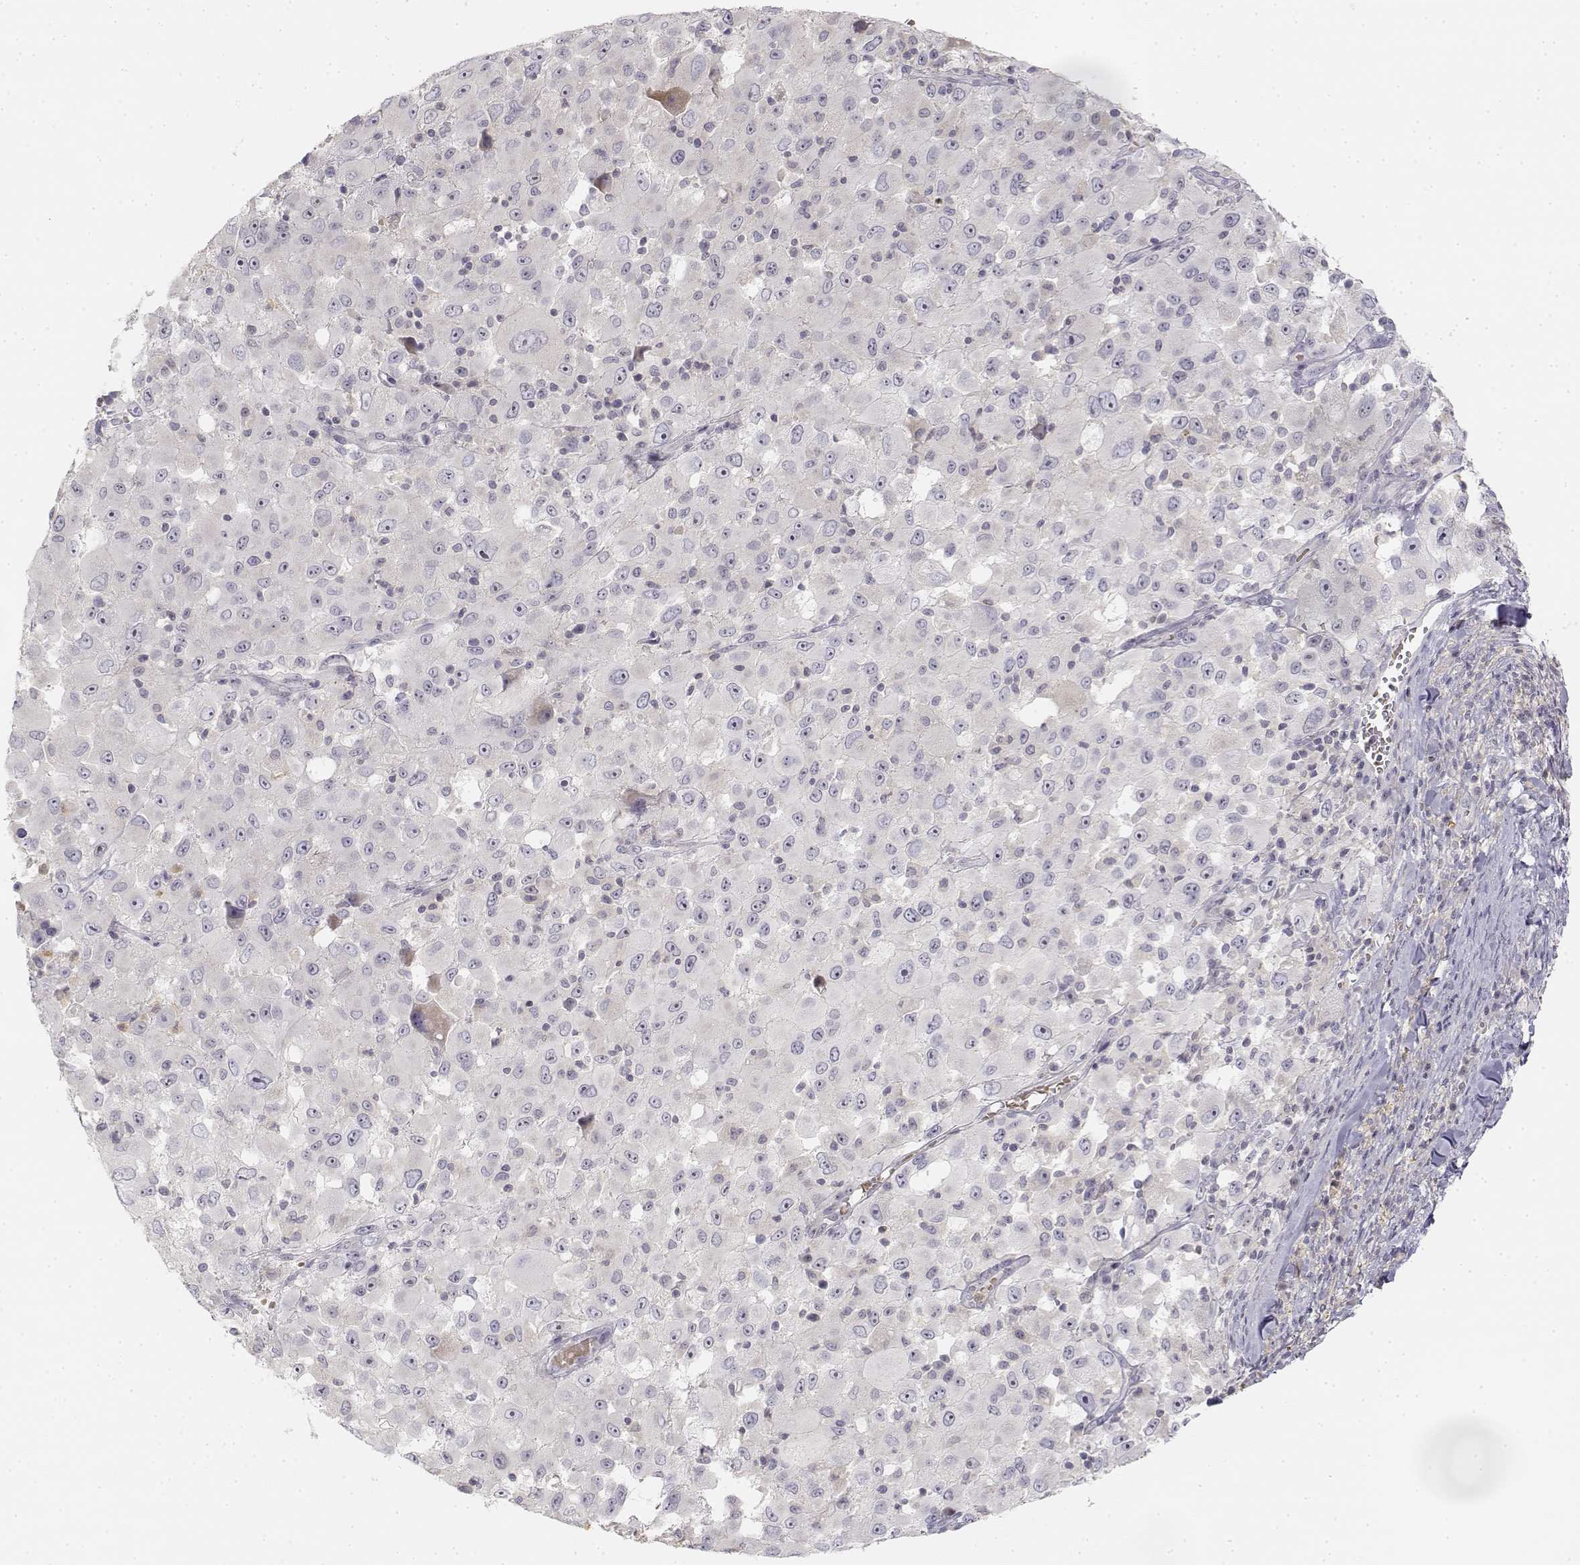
{"staining": {"intensity": "negative", "quantity": "none", "location": "none"}, "tissue": "melanoma", "cell_type": "Tumor cells", "image_type": "cancer", "snomed": [{"axis": "morphology", "description": "Malignant melanoma, Metastatic site"}, {"axis": "topography", "description": "Soft tissue"}], "caption": "A micrograph of melanoma stained for a protein demonstrates no brown staining in tumor cells. The staining is performed using DAB (3,3'-diaminobenzidine) brown chromogen with nuclei counter-stained in using hematoxylin.", "gene": "GLIPR1L2", "patient": {"sex": "male", "age": 50}}